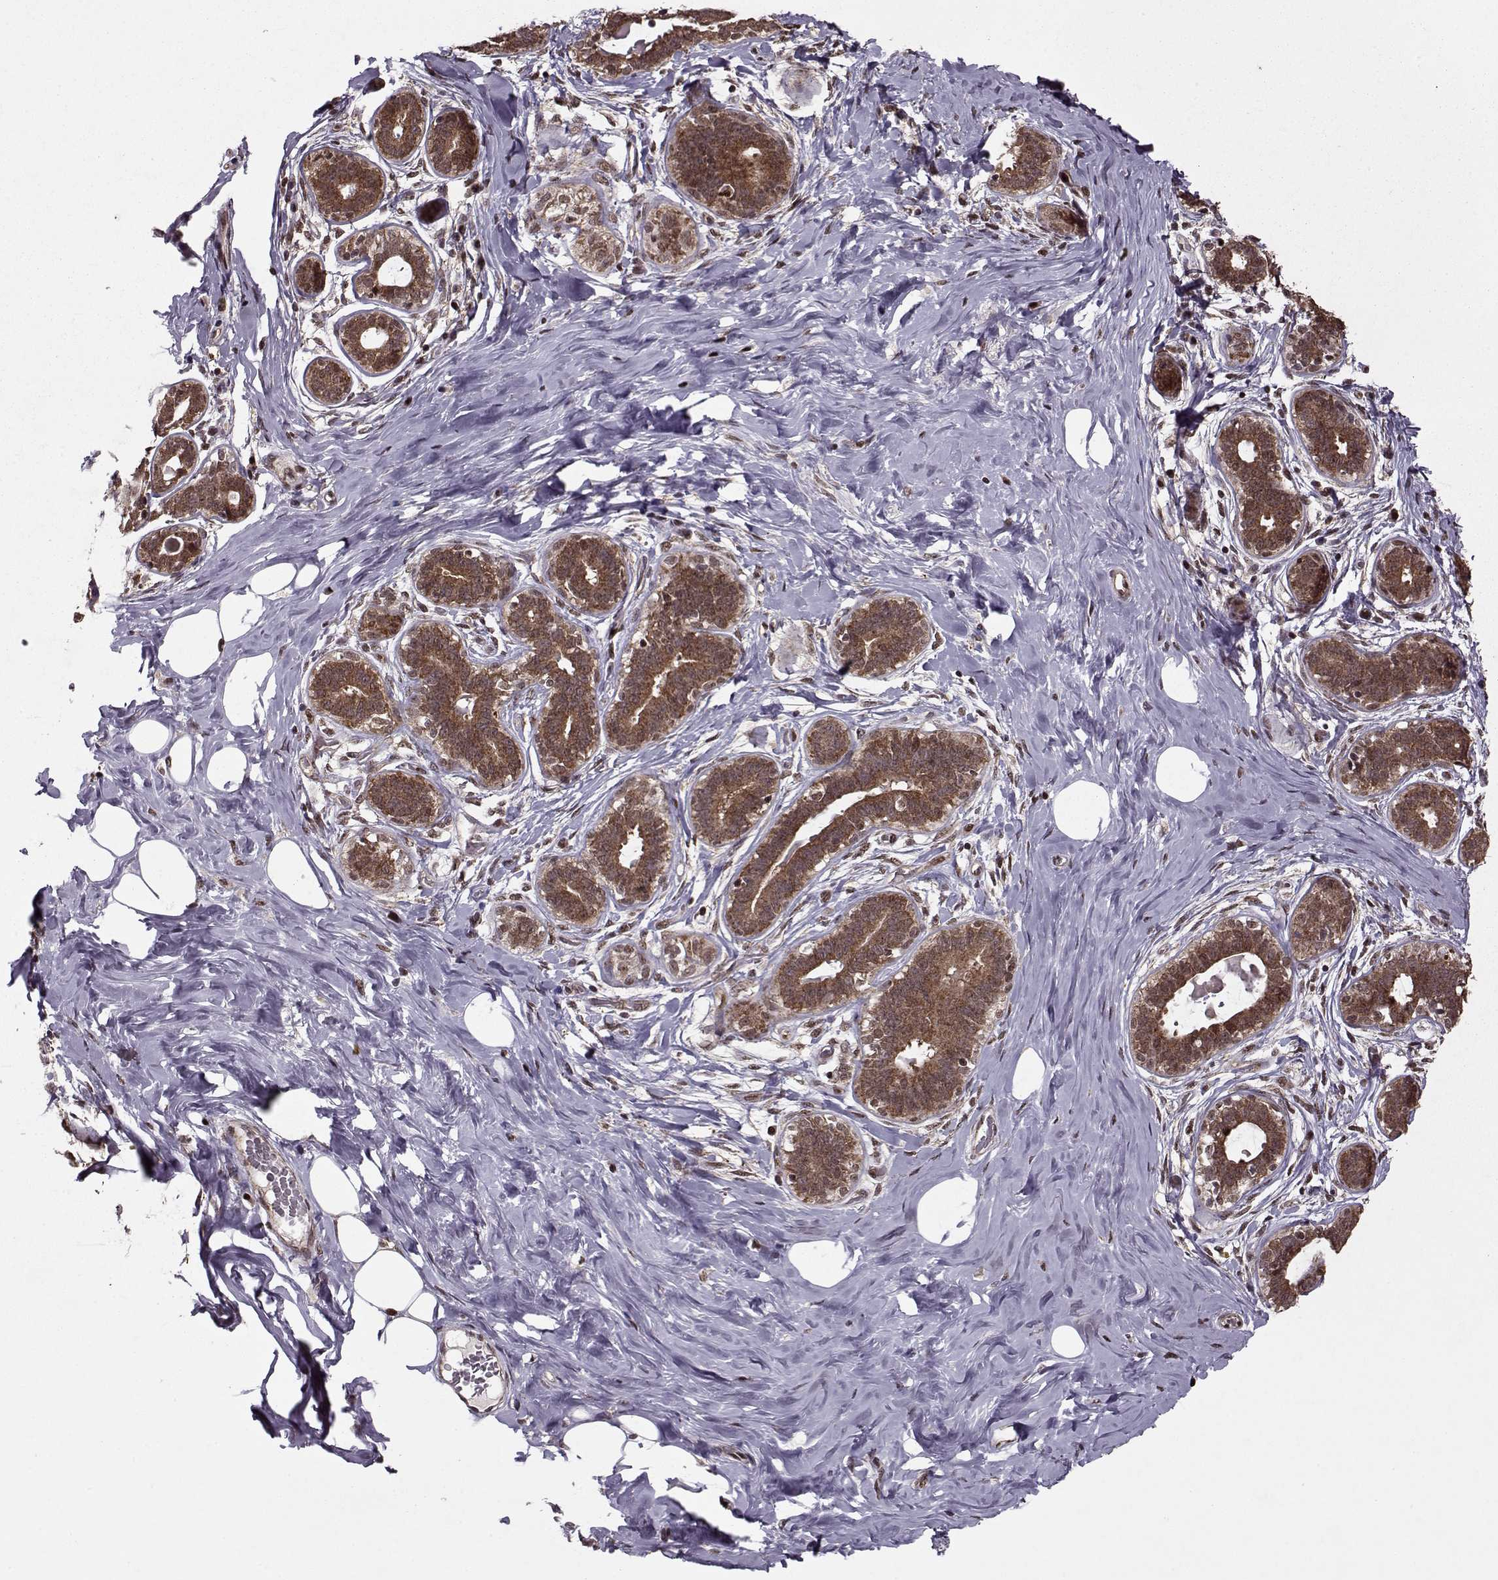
{"staining": {"intensity": "moderate", "quantity": ">75%", "location": "nuclear"}, "tissue": "breast", "cell_type": "Adipocytes", "image_type": "normal", "snomed": [{"axis": "morphology", "description": "Normal tissue, NOS"}, {"axis": "topography", "description": "Skin"}, {"axis": "topography", "description": "Breast"}], "caption": "Brown immunohistochemical staining in normal breast shows moderate nuclear staining in about >75% of adipocytes. (Brightfield microscopy of DAB IHC at high magnification).", "gene": "PSMA7", "patient": {"sex": "female", "age": 43}}